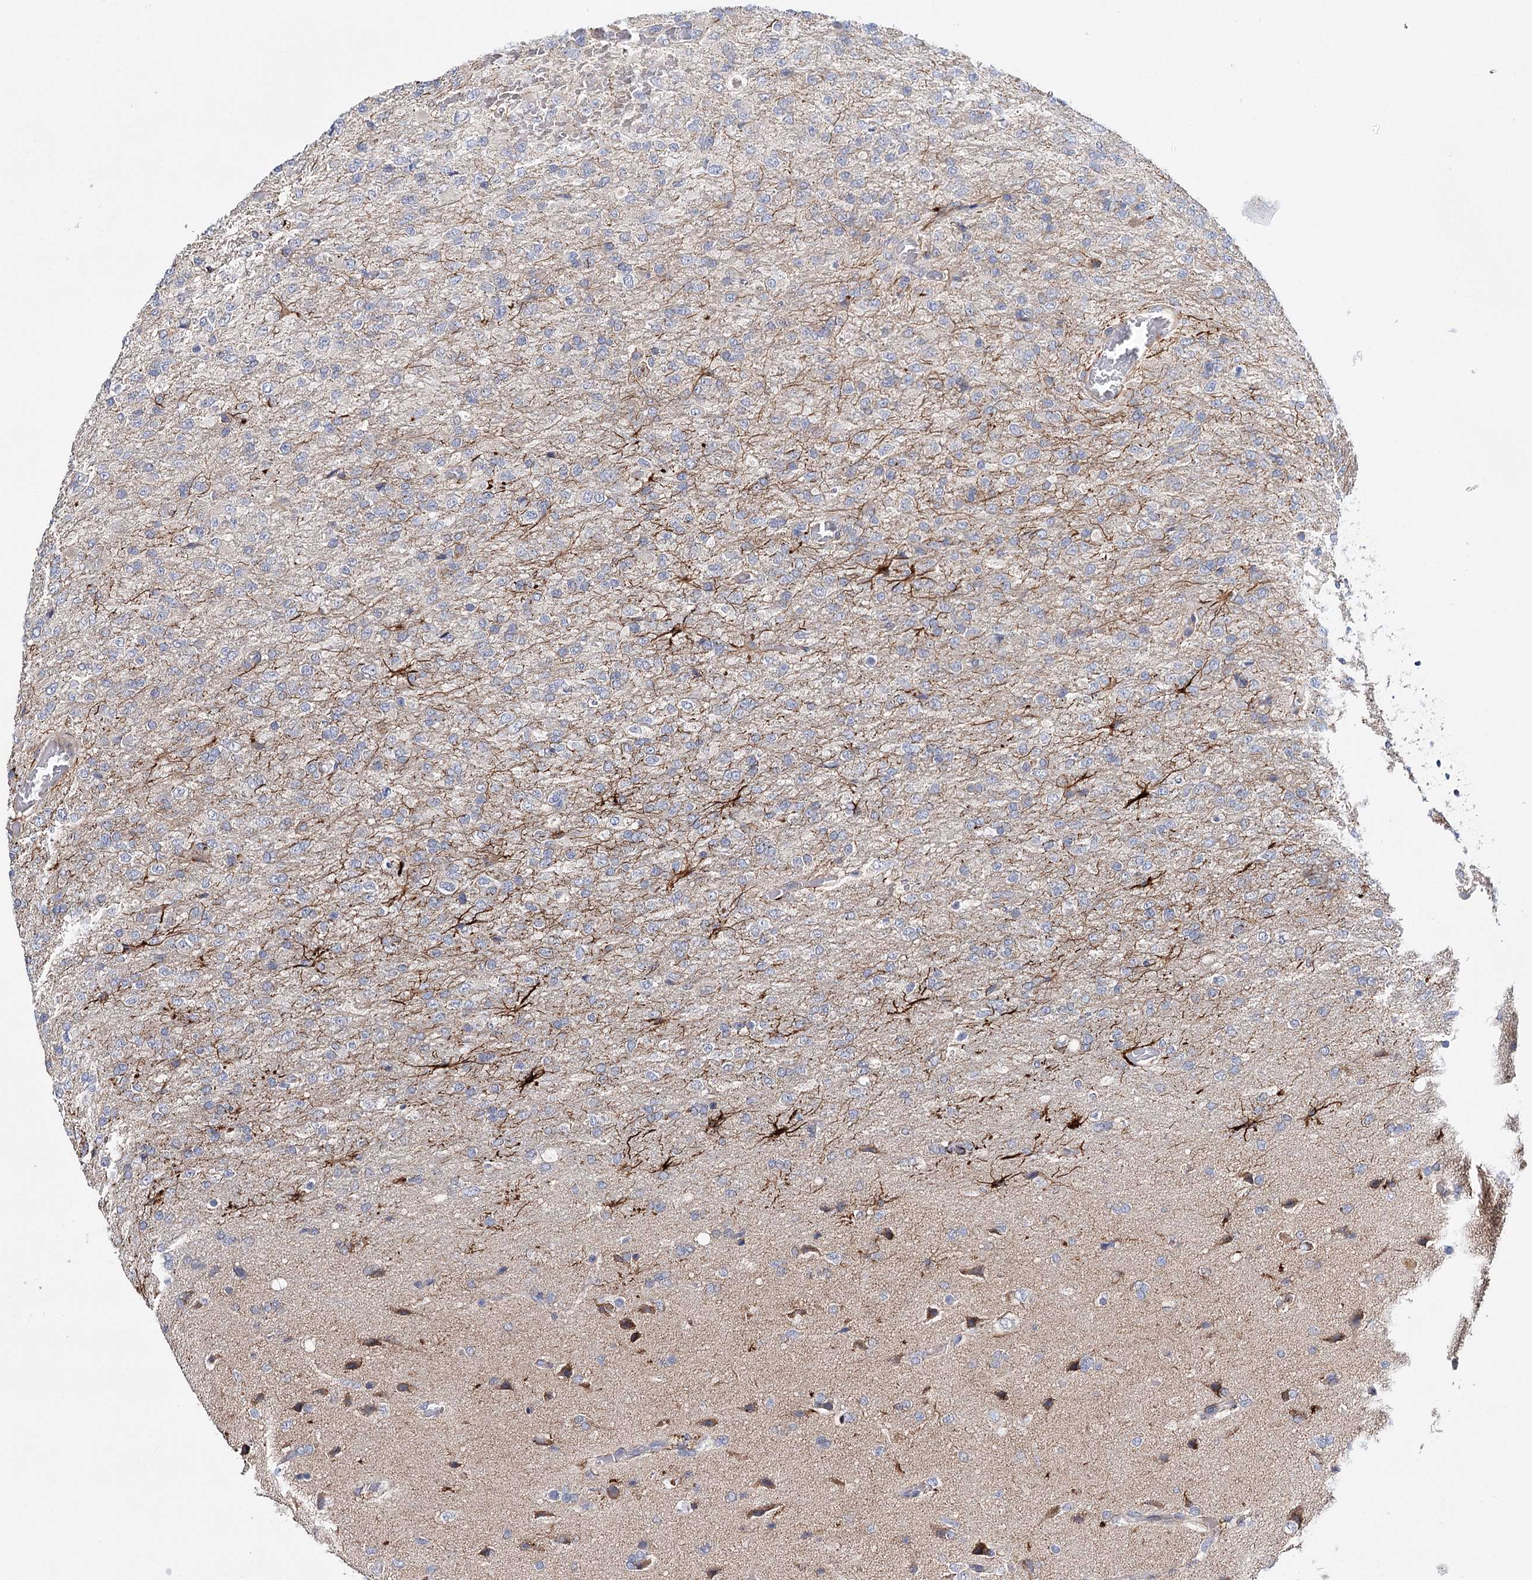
{"staining": {"intensity": "negative", "quantity": "none", "location": "none"}, "tissue": "glioma", "cell_type": "Tumor cells", "image_type": "cancer", "snomed": [{"axis": "morphology", "description": "Glioma, malignant, High grade"}, {"axis": "topography", "description": "Brain"}], "caption": "An immunohistochemistry photomicrograph of glioma is shown. There is no staining in tumor cells of glioma.", "gene": "CFAP46", "patient": {"sex": "female", "age": 74}}